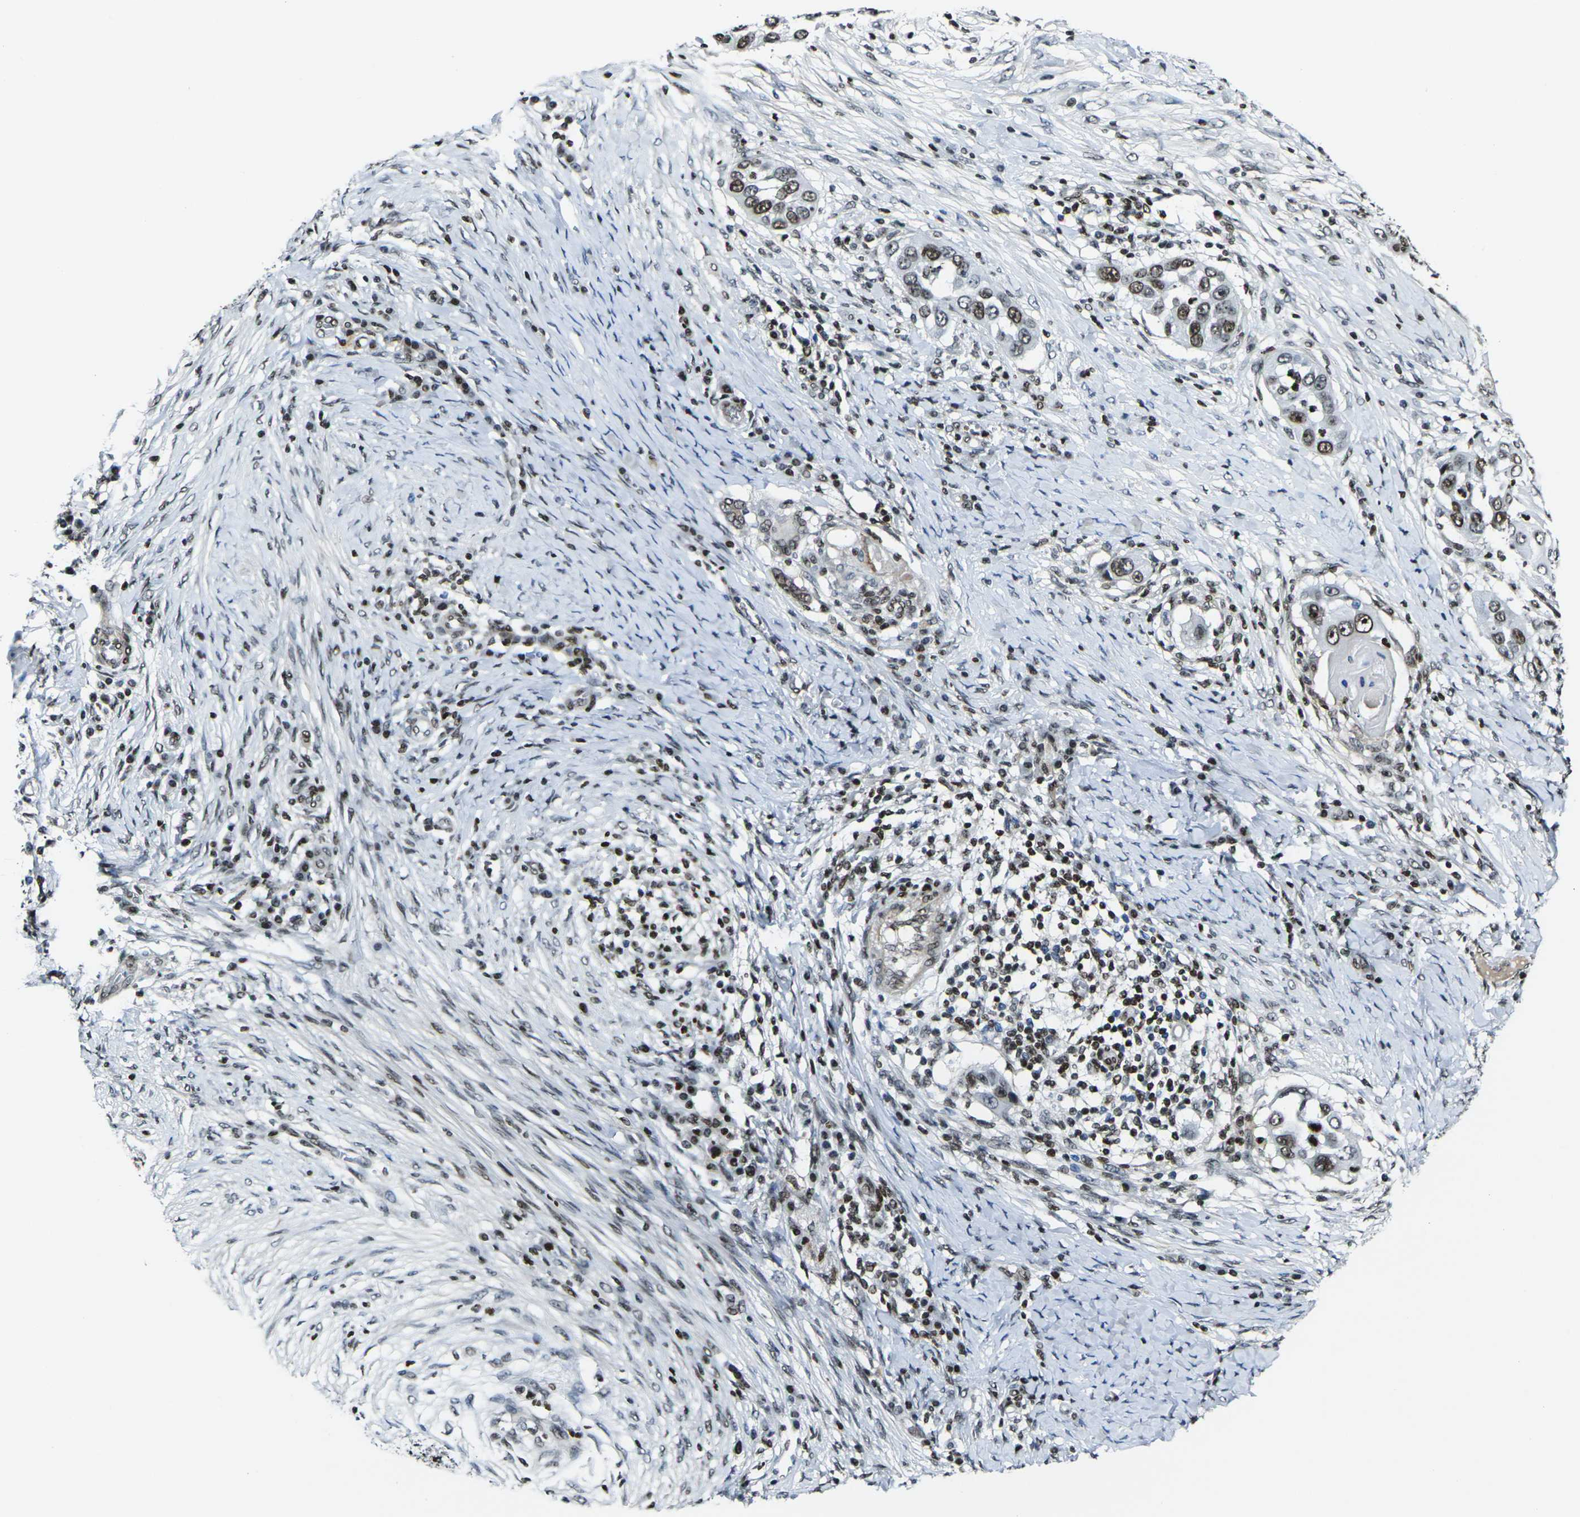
{"staining": {"intensity": "strong", "quantity": "<25%", "location": "nuclear"}, "tissue": "skin cancer", "cell_type": "Tumor cells", "image_type": "cancer", "snomed": [{"axis": "morphology", "description": "Squamous cell carcinoma, NOS"}, {"axis": "topography", "description": "Skin"}], "caption": "Immunohistochemical staining of human skin cancer (squamous cell carcinoma) exhibits medium levels of strong nuclear protein expression in about <25% of tumor cells.", "gene": "H1-10", "patient": {"sex": "female", "age": 44}}